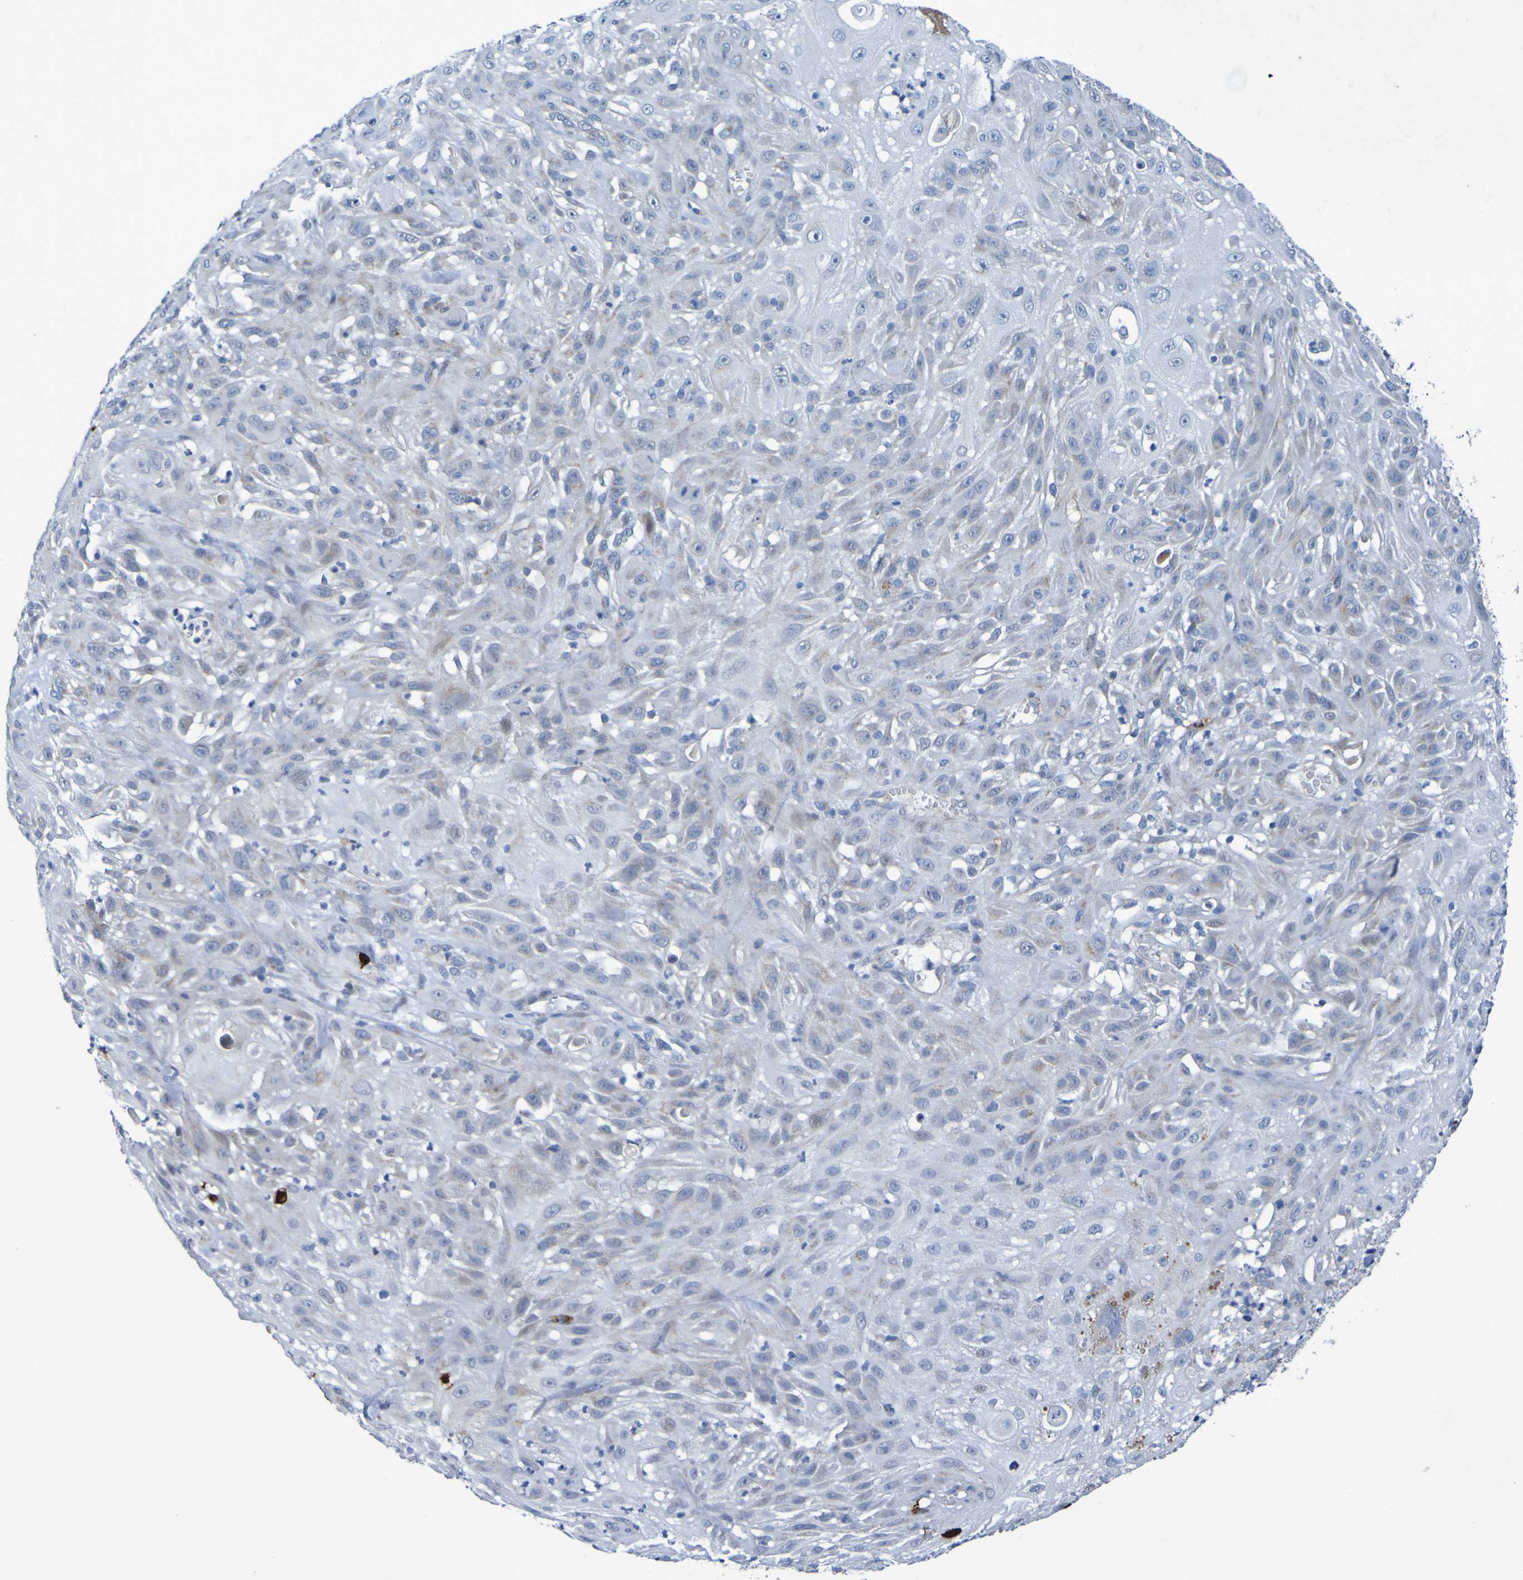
{"staining": {"intensity": "weak", "quantity": "<25%", "location": "cytoplasmic/membranous"}, "tissue": "skin cancer", "cell_type": "Tumor cells", "image_type": "cancer", "snomed": [{"axis": "morphology", "description": "Squamous cell carcinoma, NOS"}, {"axis": "topography", "description": "Skin"}], "caption": "Tumor cells show no significant staining in skin cancer. The staining is performed using DAB (3,3'-diaminobenzidine) brown chromogen with nuclei counter-stained in using hematoxylin.", "gene": "C11orf24", "patient": {"sex": "male", "age": 75}}